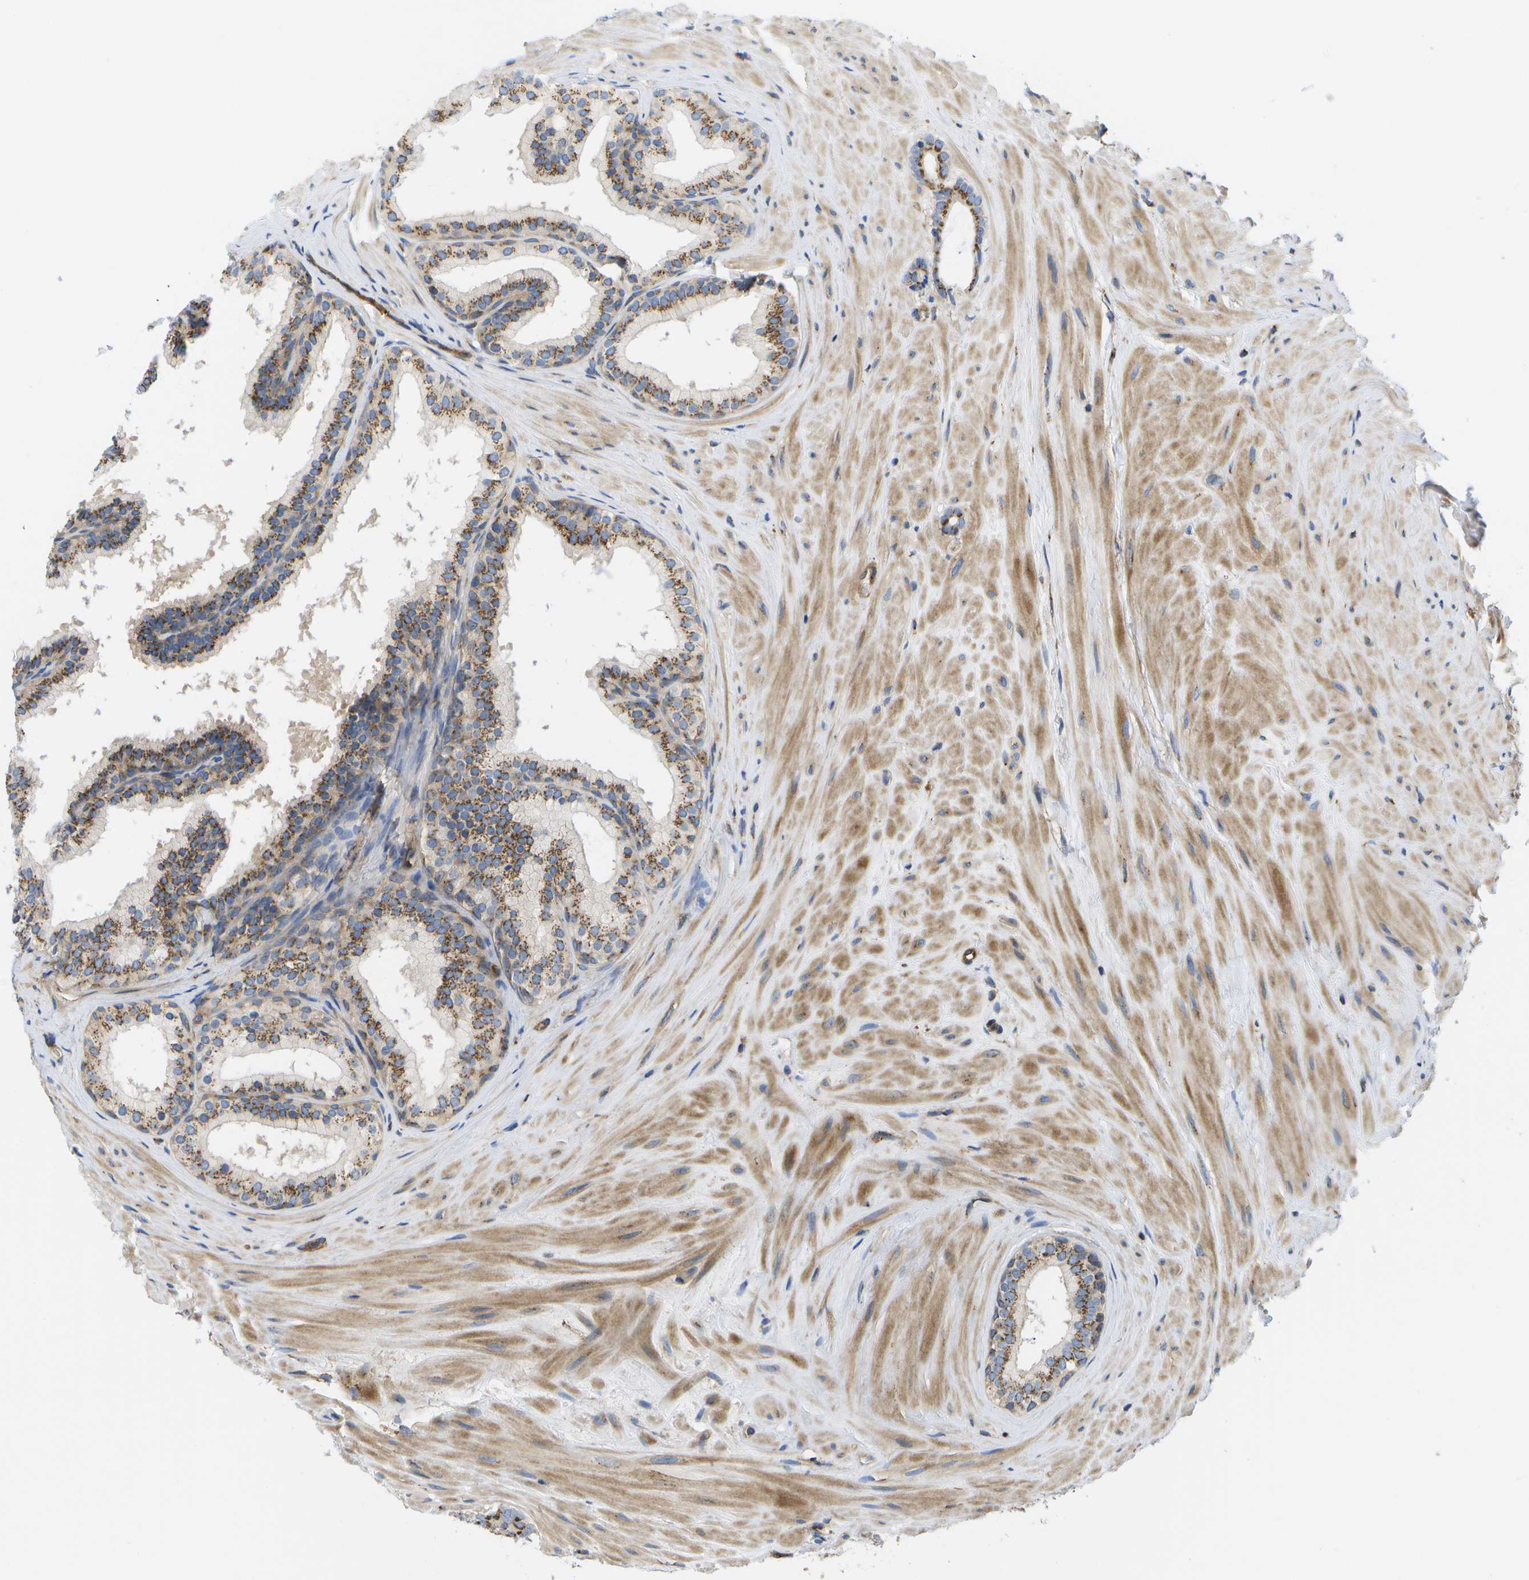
{"staining": {"intensity": "moderate", "quantity": ">75%", "location": "cytoplasmic/membranous"}, "tissue": "prostate cancer", "cell_type": "Tumor cells", "image_type": "cancer", "snomed": [{"axis": "morphology", "description": "Adenocarcinoma, Low grade"}, {"axis": "topography", "description": "Prostate"}], "caption": "This photomicrograph demonstrates prostate cancer (adenocarcinoma (low-grade)) stained with immunohistochemistry to label a protein in brown. The cytoplasmic/membranous of tumor cells show moderate positivity for the protein. Nuclei are counter-stained blue.", "gene": "BST2", "patient": {"sex": "male", "age": 69}}